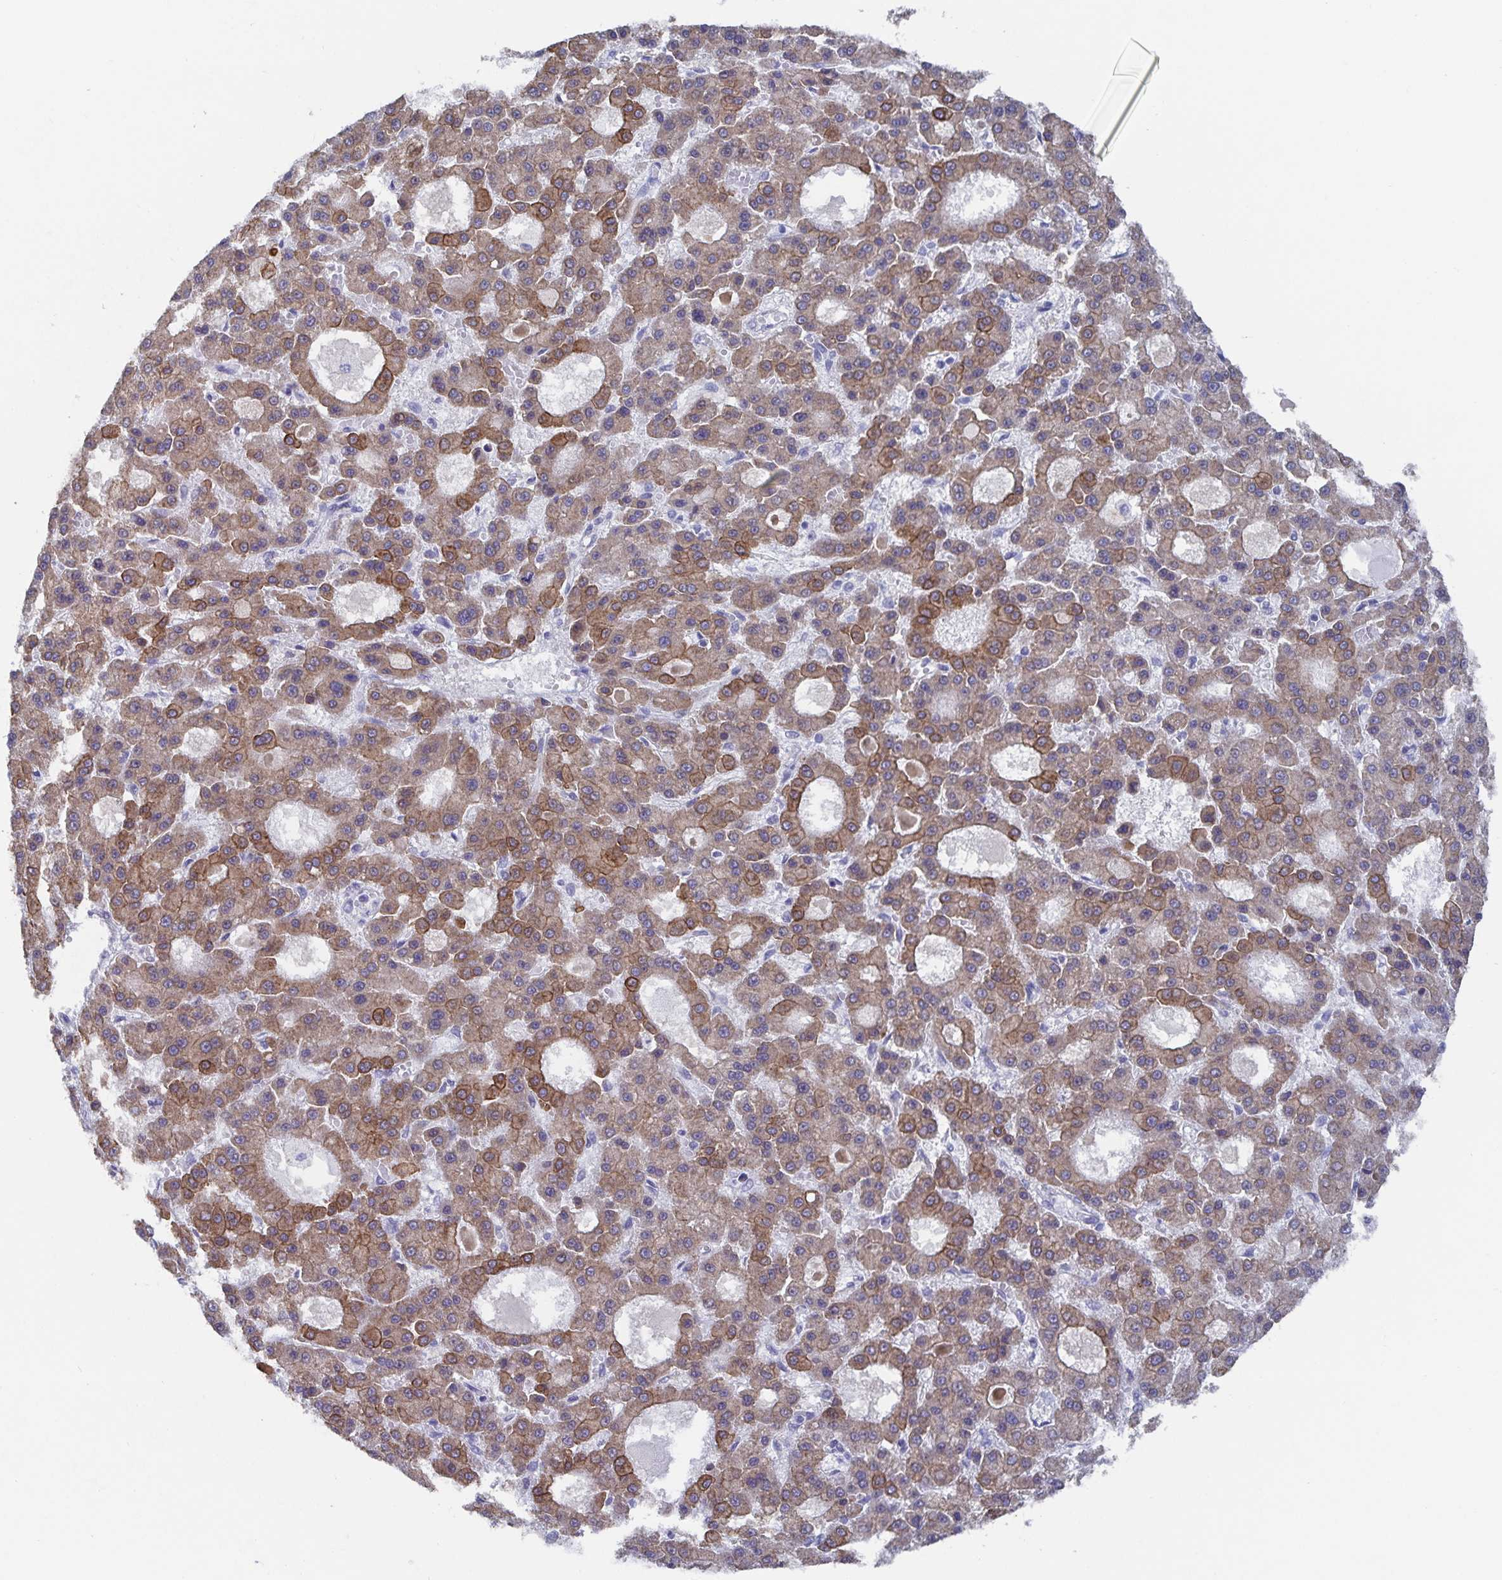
{"staining": {"intensity": "moderate", "quantity": "25%-75%", "location": "cytoplasmic/membranous"}, "tissue": "liver cancer", "cell_type": "Tumor cells", "image_type": "cancer", "snomed": [{"axis": "morphology", "description": "Carcinoma, Hepatocellular, NOS"}, {"axis": "topography", "description": "Liver"}], "caption": "About 25%-75% of tumor cells in human liver cancer show moderate cytoplasmic/membranous protein expression as visualized by brown immunohistochemical staining.", "gene": "ZIK1", "patient": {"sex": "male", "age": 70}}